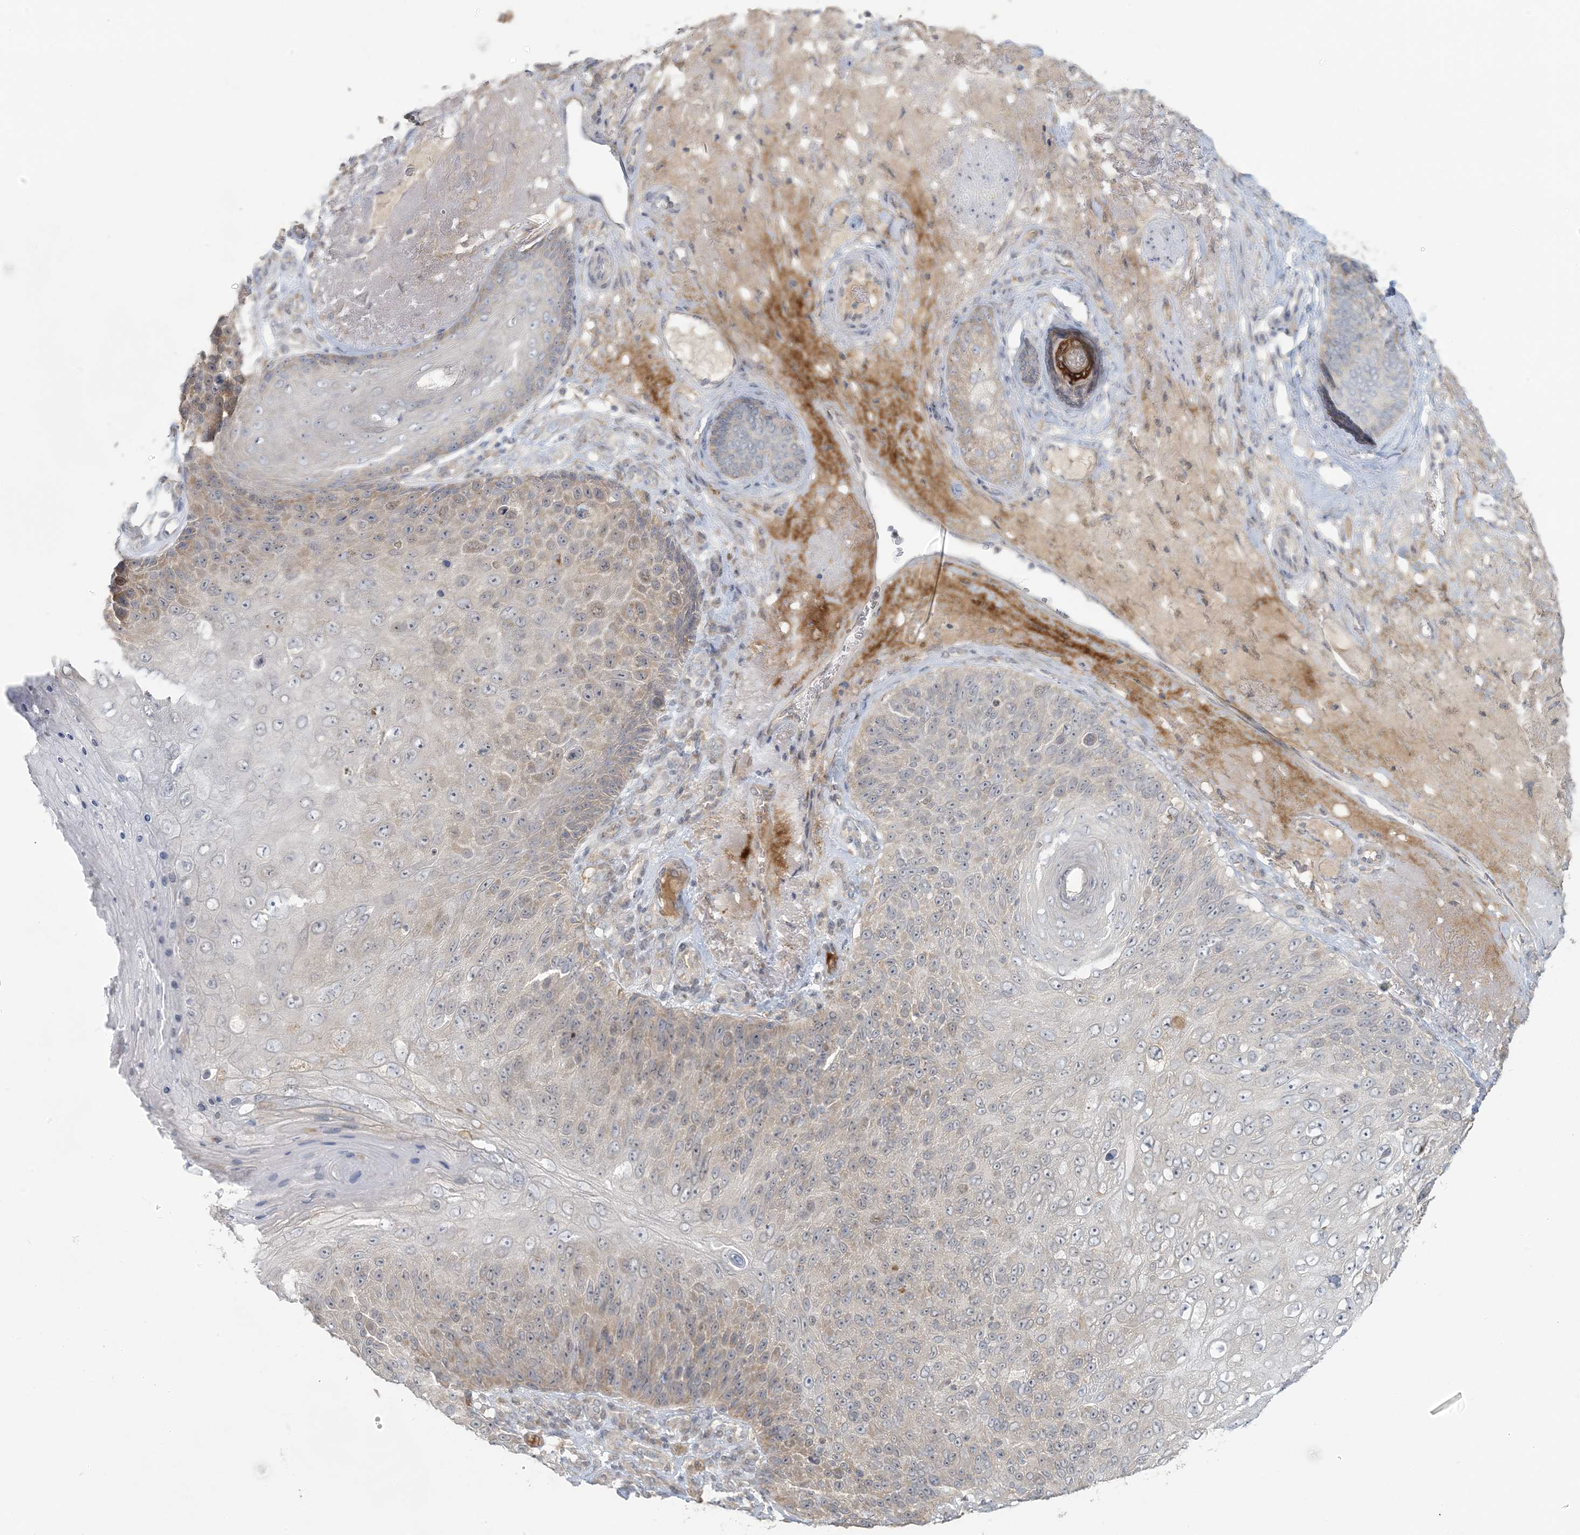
{"staining": {"intensity": "weak", "quantity": "25%-75%", "location": "cytoplasmic/membranous"}, "tissue": "skin cancer", "cell_type": "Tumor cells", "image_type": "cancer", "snomed": [{"axis": "morphology", "description": "Squamous cell carcinoma, NOS"}, {"axis": "topography", "description": "Skin"}], "caption": "DAB immunohistochemical staining of human skin cancer (squamous cell carcinoma) exhibits weak cytoplasmic/membranous protein positivity in approximately 25%-75% of tumor cells.", "gene": "EEFSEC", "patient": {"sex": "female", "age": 88}}